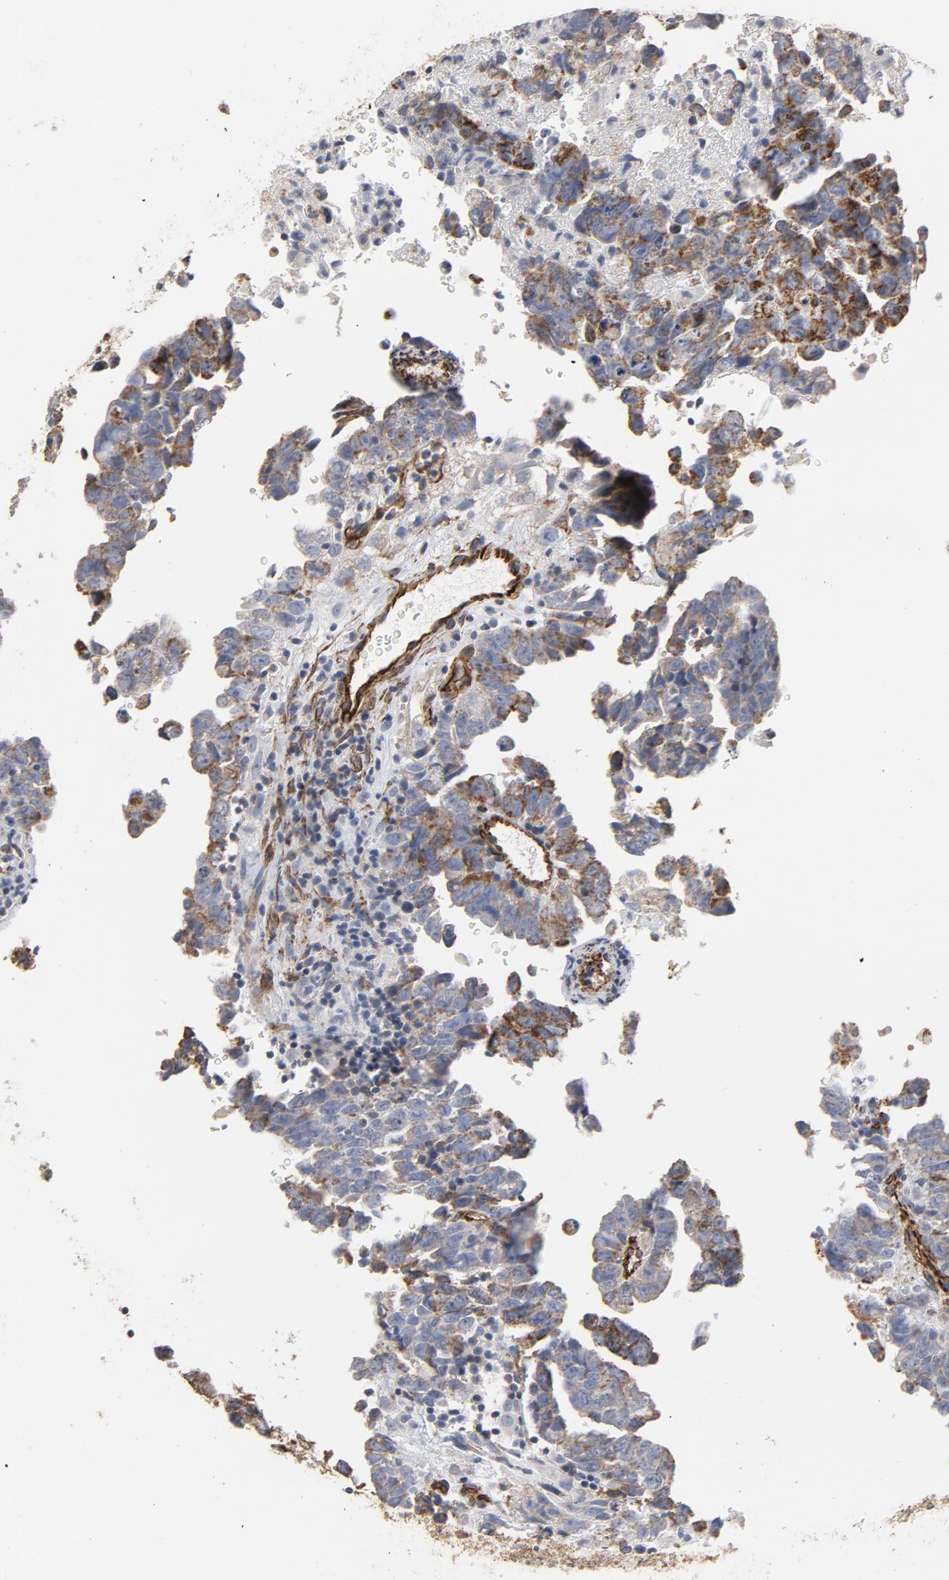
{"staining": {"intensity": "weak", "quantity": ">75%", "location": "cytoplasmic/membranous"}, "tissue": "testis cancer", "cell_type": "Tumor cells", "image_type": "cancer", "snomed": [{"axis": "morphology", "description": "Carcinoma, Embryonal, NOS"}, {"axis": "topography", "description": "Testis"}], "caption": "Testis embryonal carcinoma stained with a protein marker demonstrates weak staining in tumor cells.", "gene": "GNG2", "patient": {"sex": "male", "age": 28}}